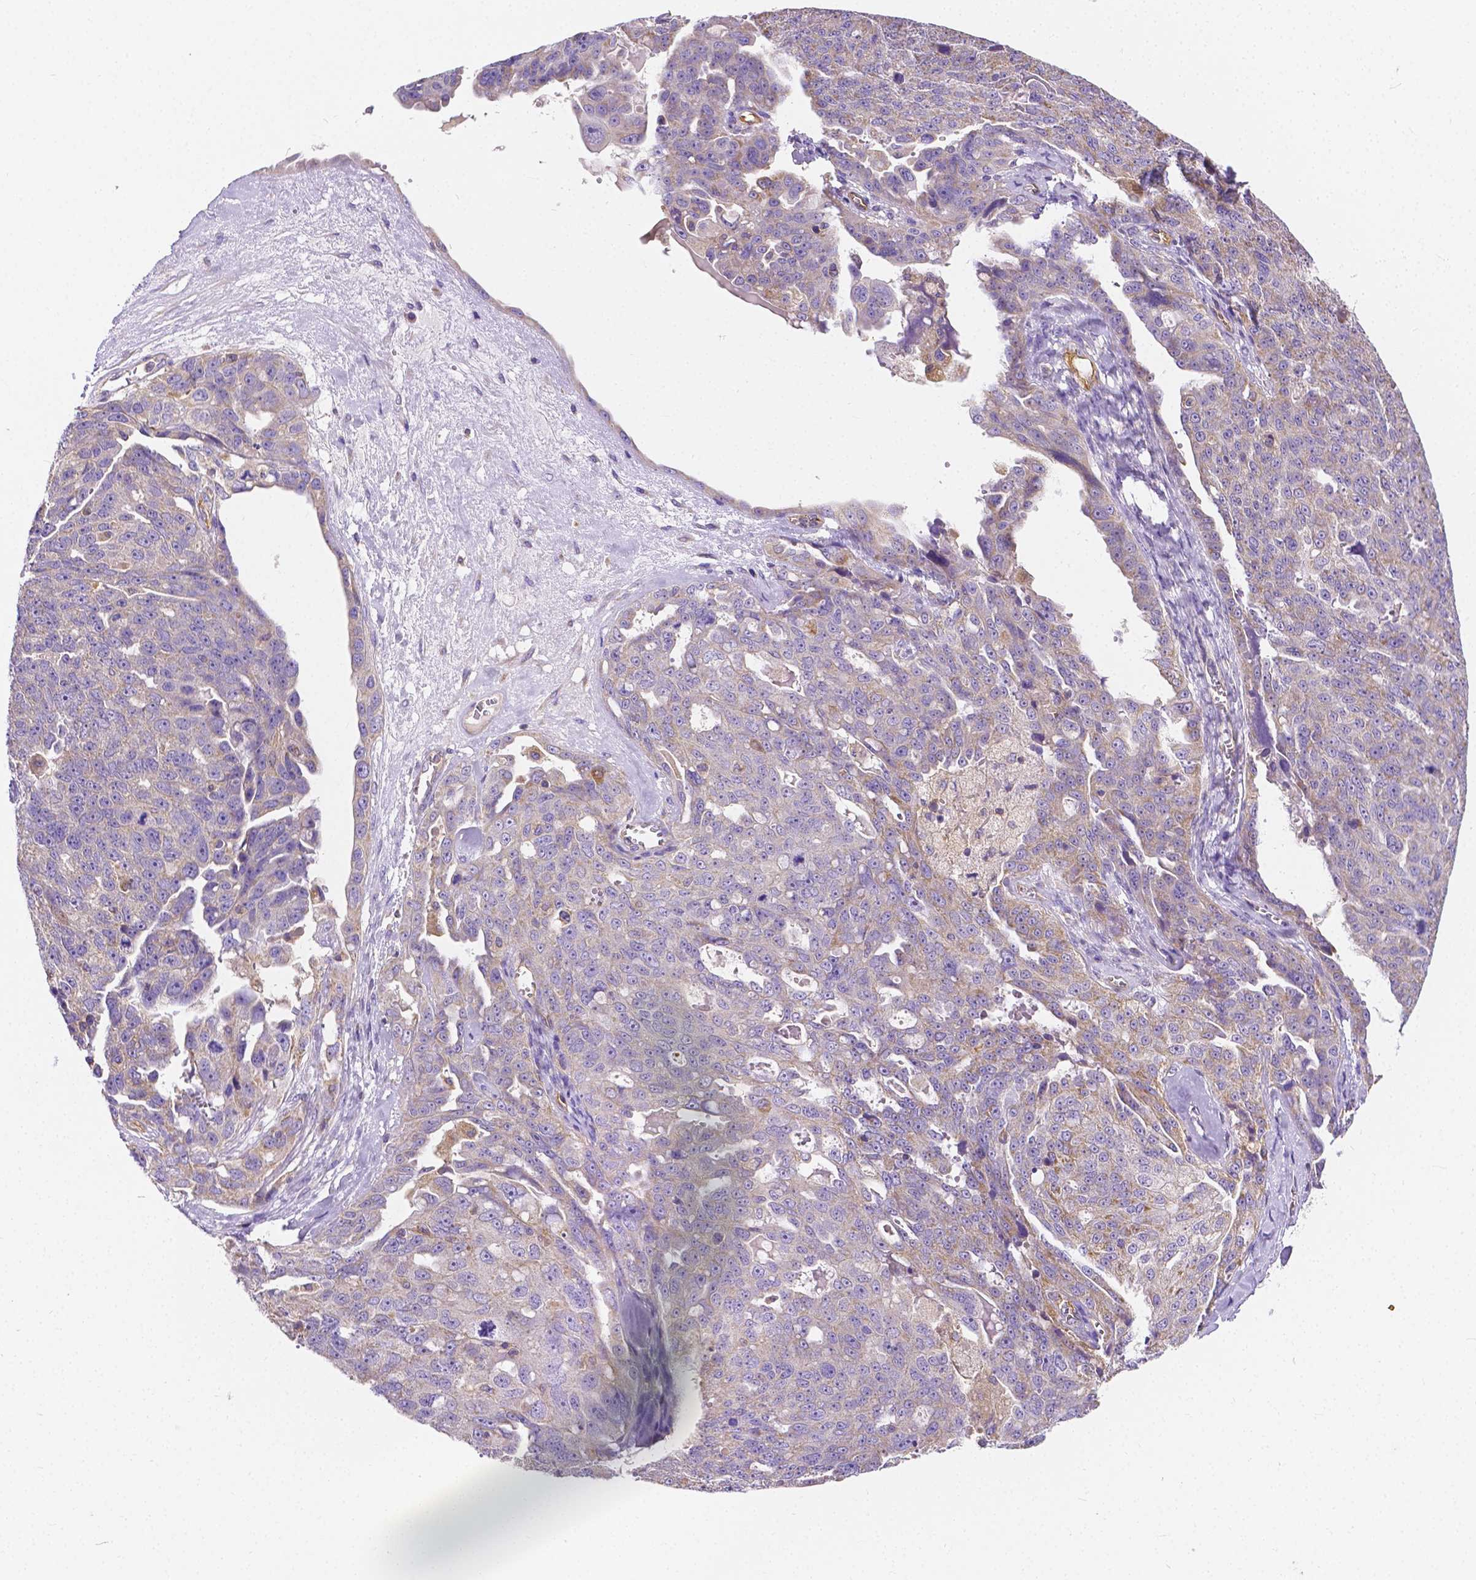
{"staining": {"intensity": "negative", "quantity": "none", "location": "none"}, "tissue": "ovarian cancer", "cell_type": "Tumor cells", "image_type": "cancer", "snomed": [{"axis": "morphology", "description": "Carcinoma, endometroid"}, {"axis": "topography", "description": "Ovary"}], "caption": "This micrograph is of endometroid carcinoma (ovarian) stained with IHC to label a protein in brown with the nuclei are counter-stained blue. There is no positivity in tumor cells.", "gene": "RAB20", "patient": {"sex": "female", "age": 70}}